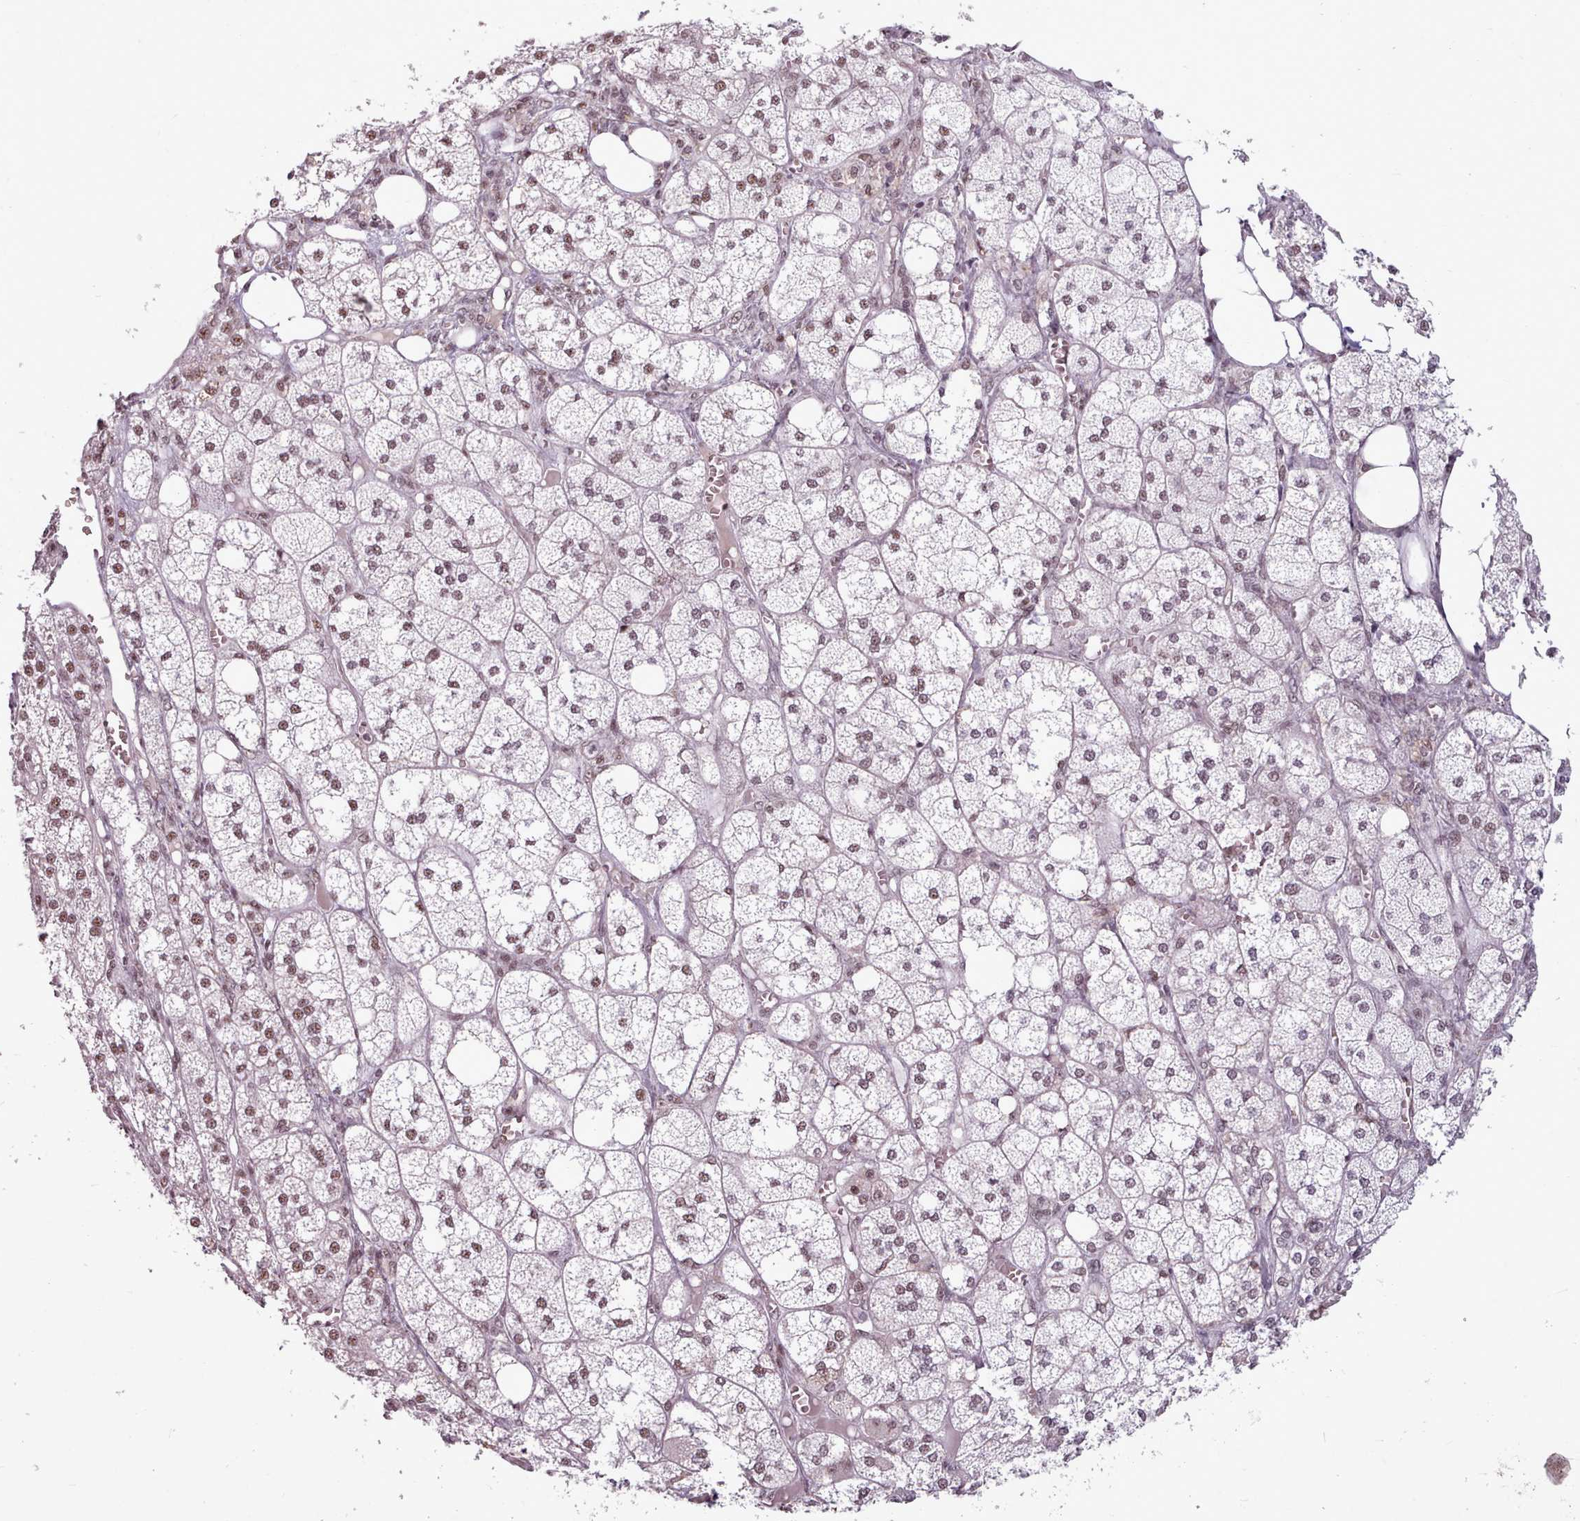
{"staining": {"intensity": "moderate", "quantity": ">75%", "location": "nuclear"}, "tissue": "adrenal gland", "cell_type": "Glandular cells", "image_type": "normal", "snomed": [{"axis": "morphology", "description": "Normal tissue, NOS"}, {"axis": "topography", "description": "Adrenal gland"}], "caption": "An image showing moderate nuclear expression in about >75% of glandular cells in normal adrenal gland, as visualized by brown immunohistochemical staining.", "gene": "SRRM1", "patient": {"sex": "female", "age": 61}}